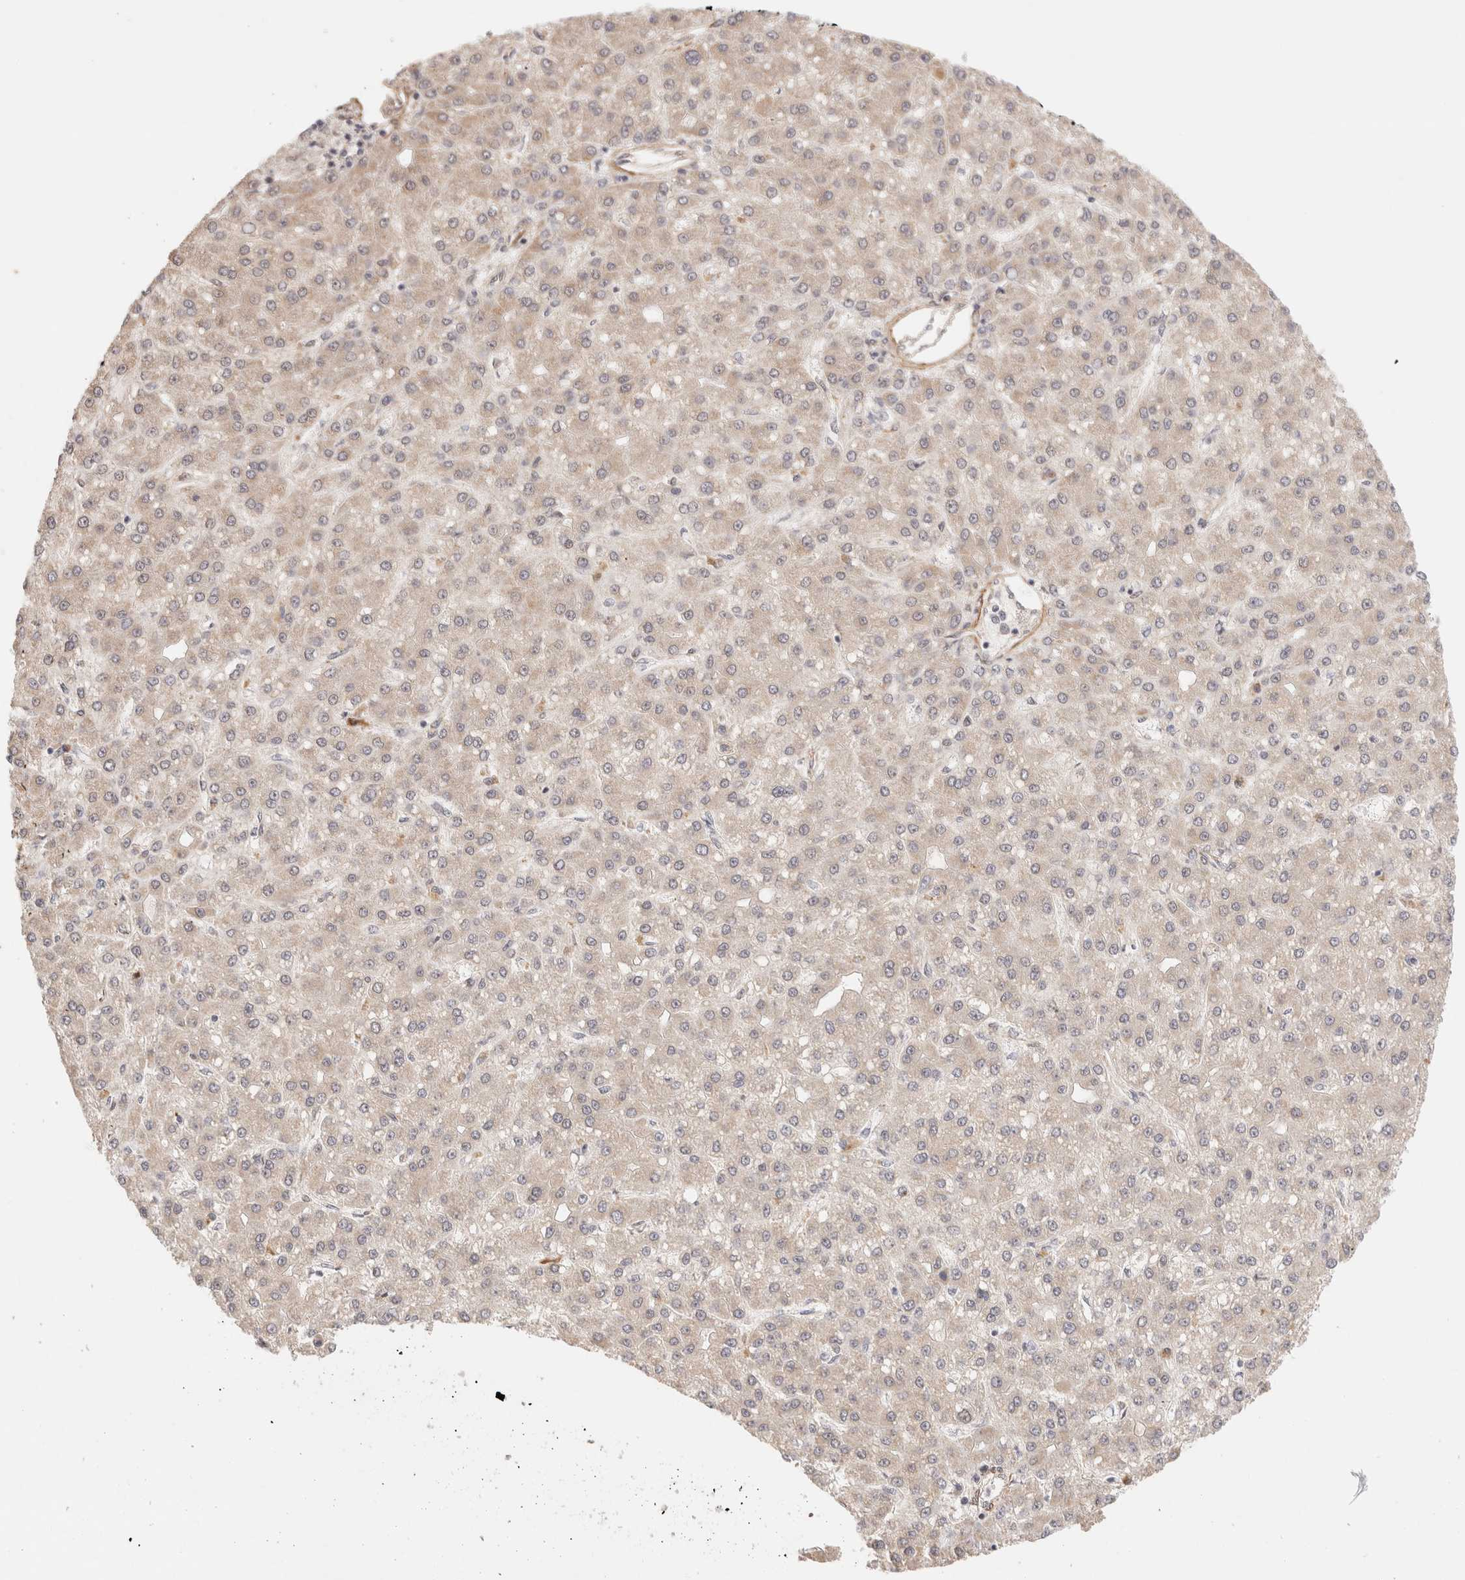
{"staining": {"intensity": "weak", "quantity": "25%-75%", "location": "cytoplasmic/membranous"}, "tissue": "liver cancer", "cell_type": "Tumor cells", "image_type": "cancer", "snomed": [{"axis": "morphology", "description": "Carcinoma, Hepatocellular, NOS"}, {"axis": "topography", "description": "Liver"}], "caption": "A photomicrograph of human liver cancer stained for a protein shows weak cytoplasmic/membranous brown staining in tumor cells.", "gene": "BRPF3", "patient": {"sex": "male", "age": 67}}